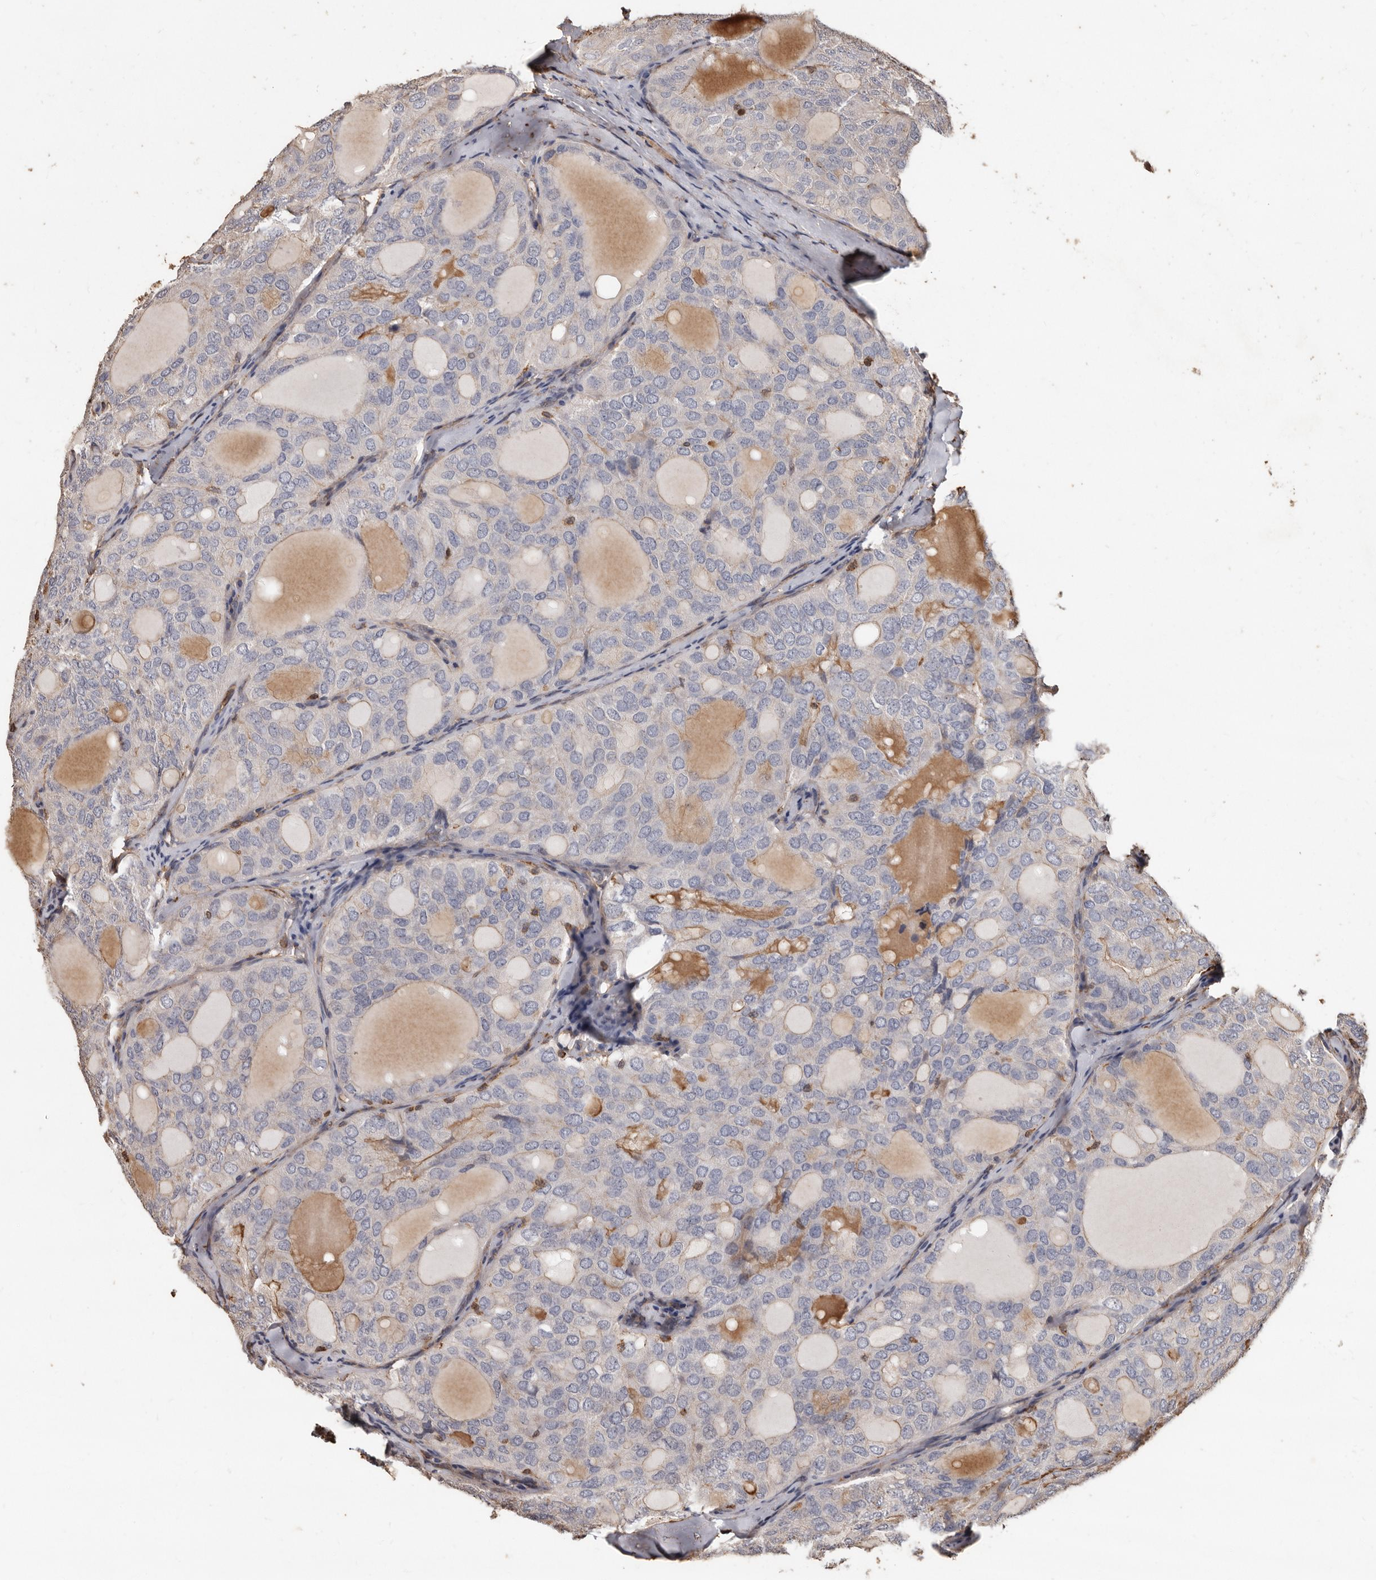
{"staining": {"intensity": "negative", "quantity": "none", "location": "none"}, "tissue": "thyroid cancer", "cell_type": "Tumor cells", "image_type": "cancer", "snomed": [{"axis": "morphology", "description": "Follicular adenoma carcinoma, NOS"}, {"axis": "topography", "description": "Thyroid gland"}], "caption": "Thyroid cancer (follicular adenoma carcinoma) was stained to show a protein in brown. There is no significant positivity in tumor cells.", "gene": "GSK3A", "patient": {"sex": "male", "age": 75}}